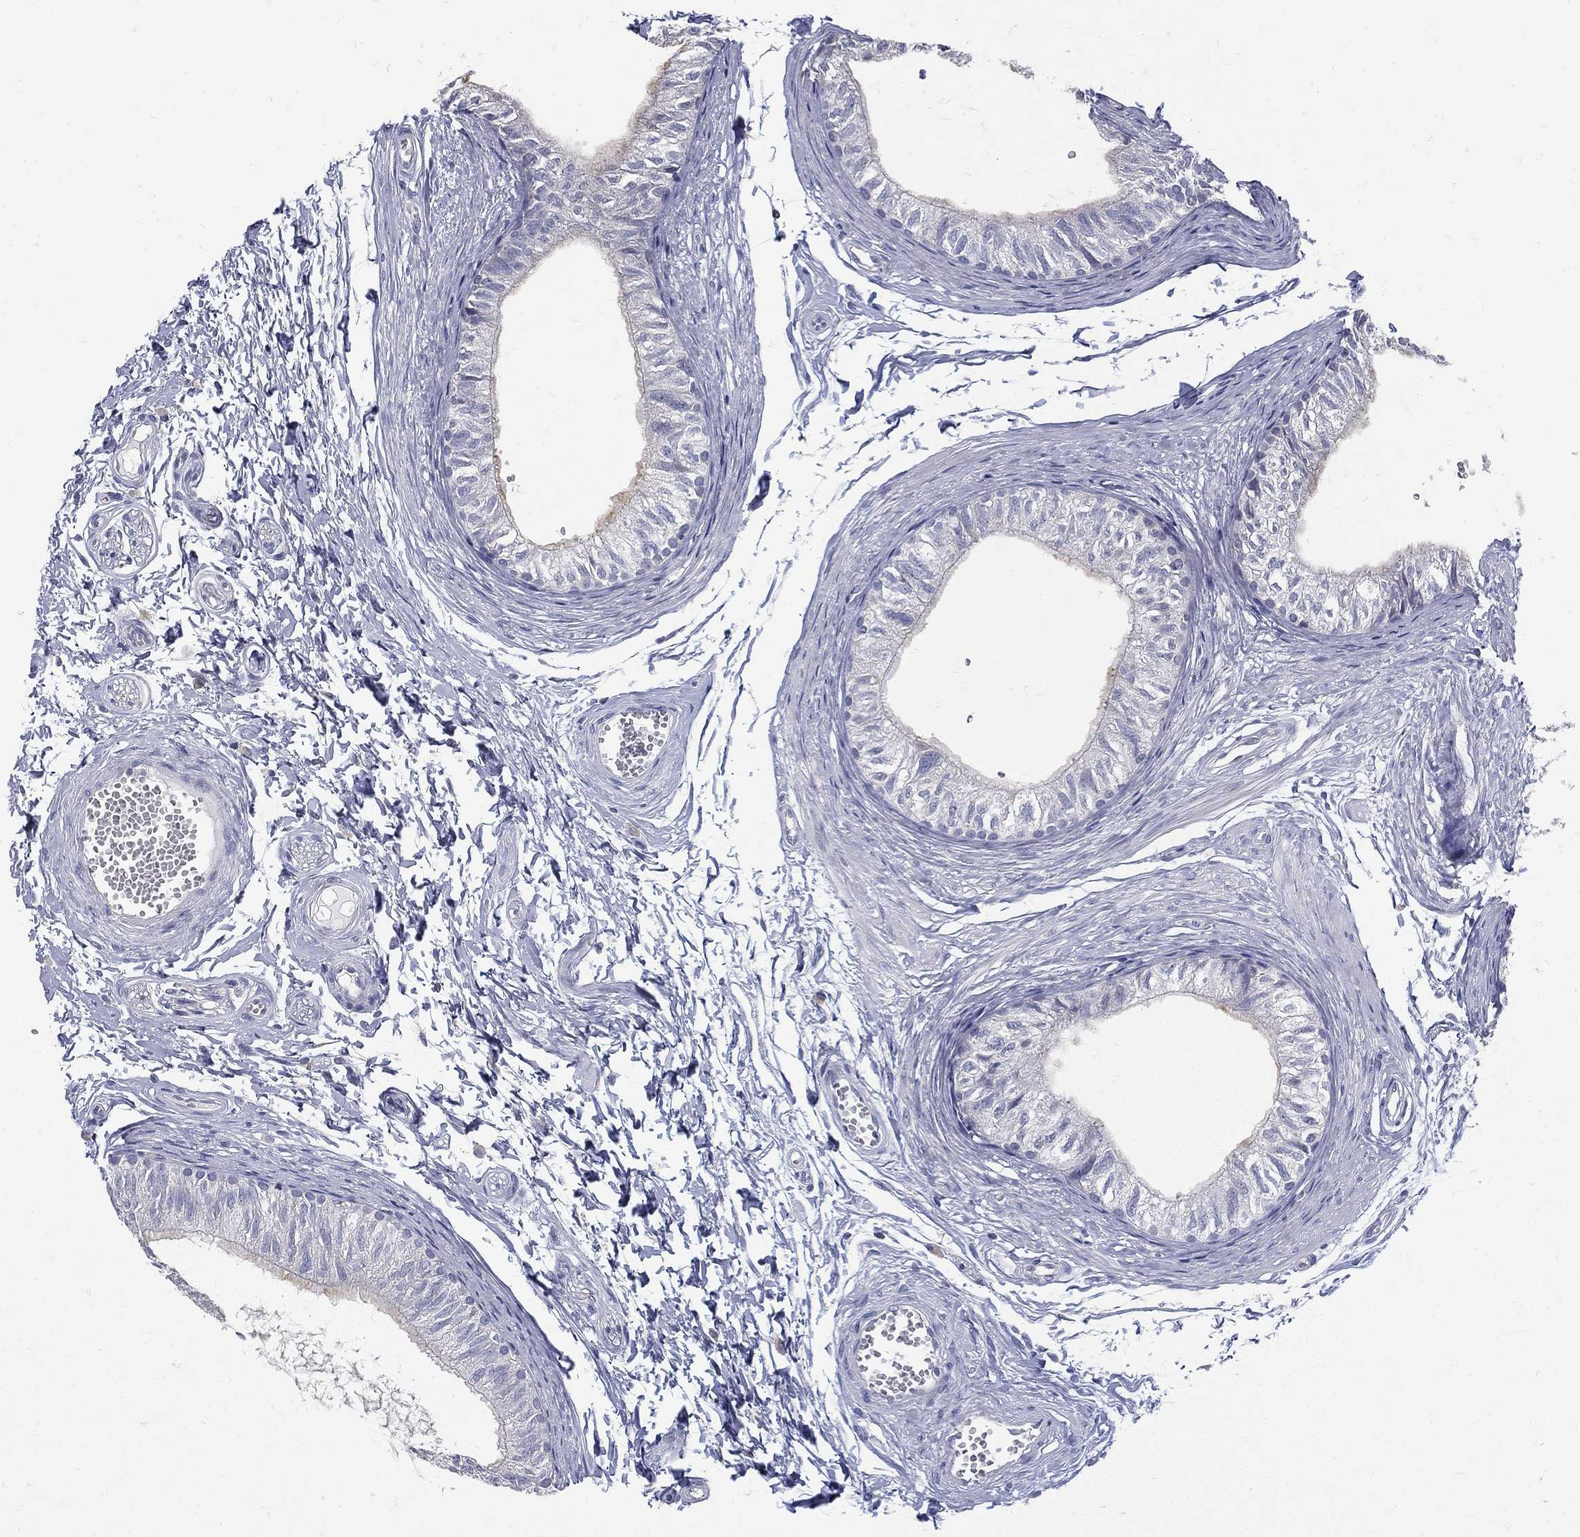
{"staining": {"intensity": "negative", "quantity": "none", "location": "none"}, "tissue": "epididymis", "cell_type": "Glandular cells", "image_type": "normal", "snomed": [{"axis": "morphology", "description": "Normal tissue, NOS"}, {"axis": "topography", "description": "Epididymis"}], "caption": "Glandular cells show no significant positivity in benign epididymis.", "gene": "ETNPPL", "patient": {"sex": "male", "age": 22}}